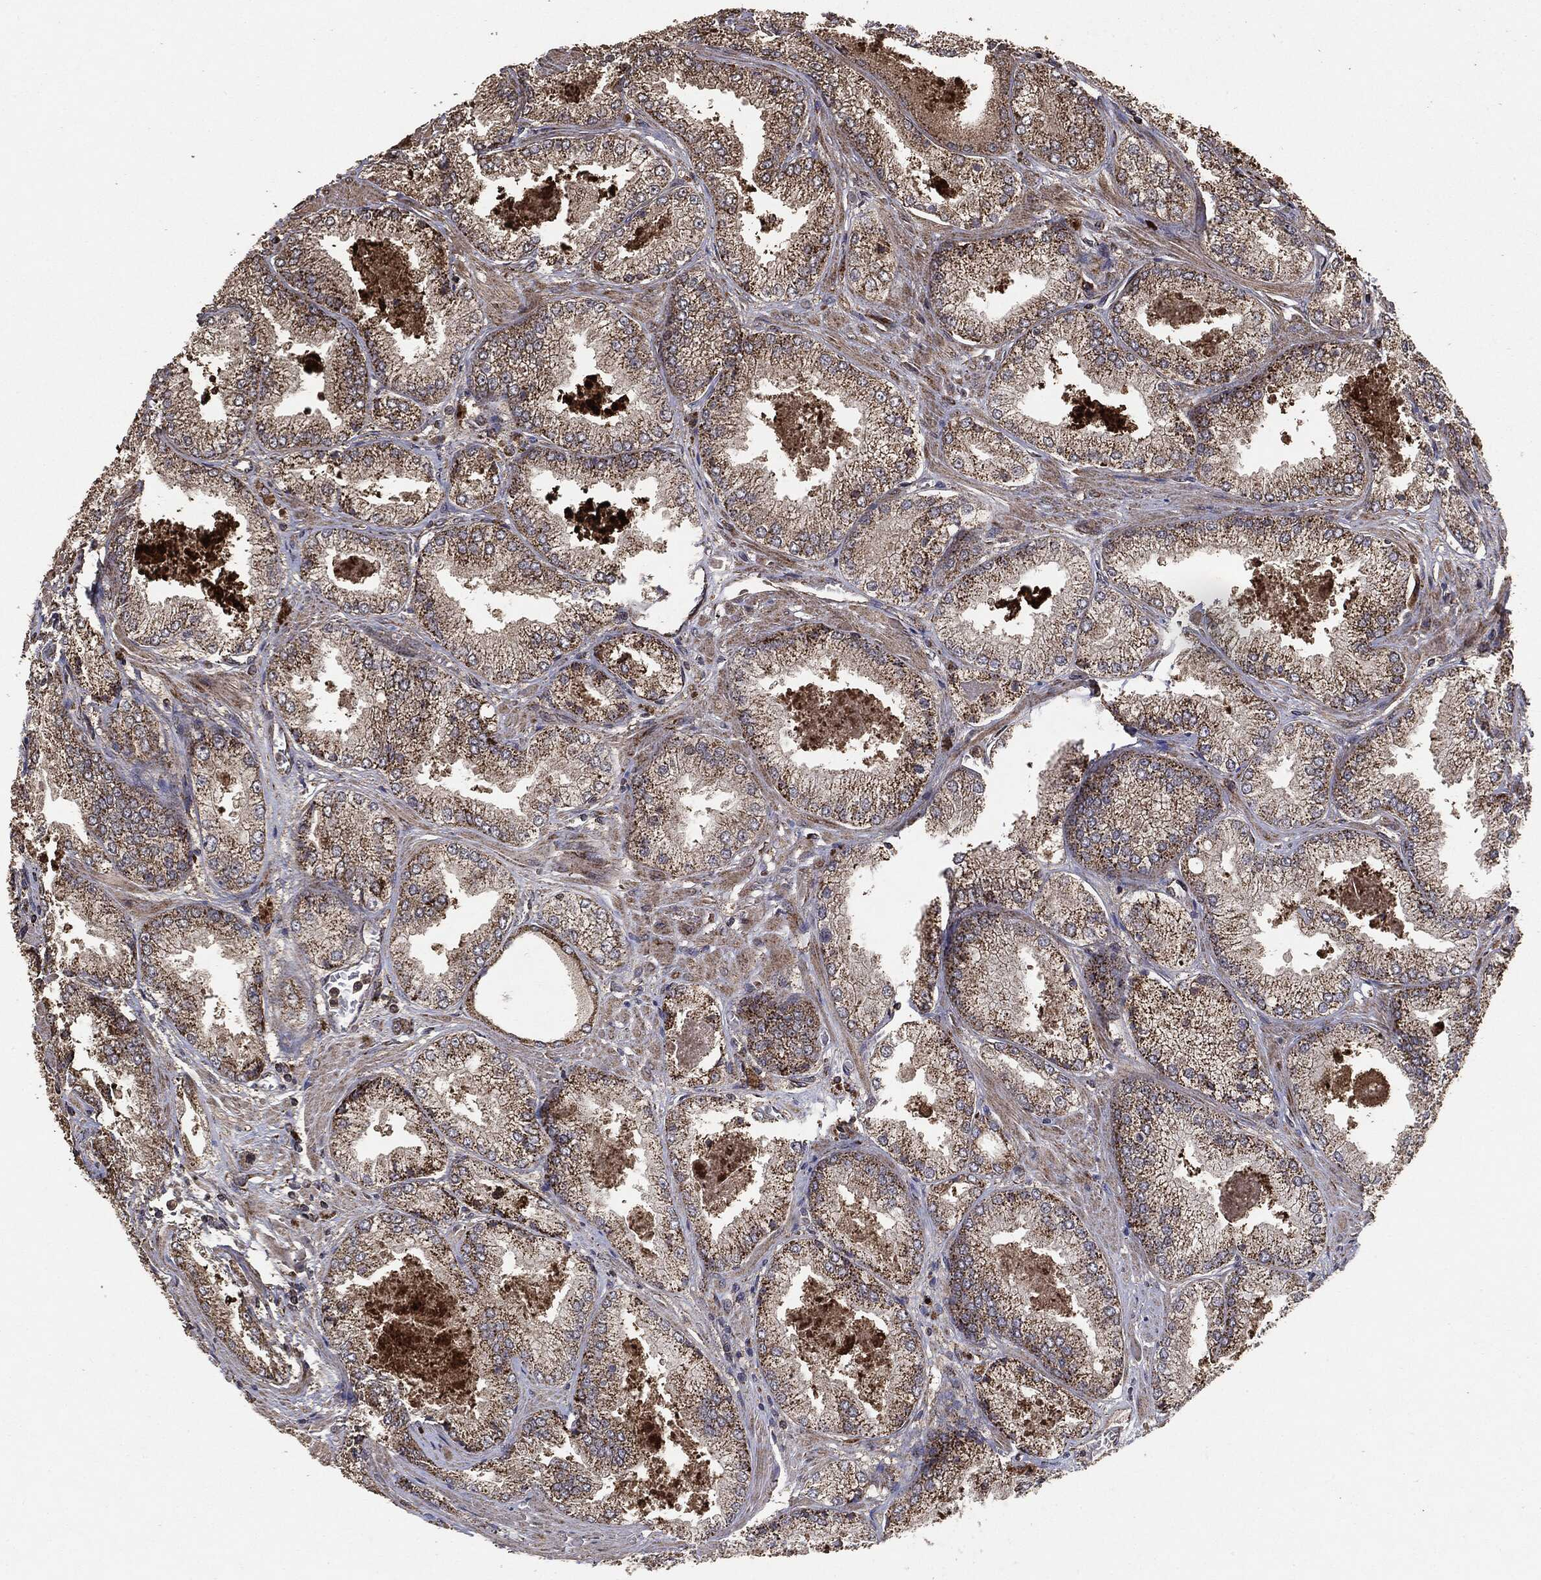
{"staining": {"intensity": "moderate", "quantity": ">75%", "location": "cytoplasmic/membranous"}, "tissue": "prostate cancer", "cell_type": "Tumor cells", "image_type": "cancer", "snomed": [{"axis": "morphology", "description": "Adenocarcinoma, Low grade"}, {"axis": "topography", "description": "Prostate"}], "caption": "Immunohistochemical staining of prostate adenocarcinoma (low-grade) displays medium levels of moderate cytoplasmic/membranous expression in about >75% of tumor cells. (brown staining indicates protein expression, while blue staining denotes nuclei).", "gene": "MTOR", "patient": {"sex": "male", "age": 68}}